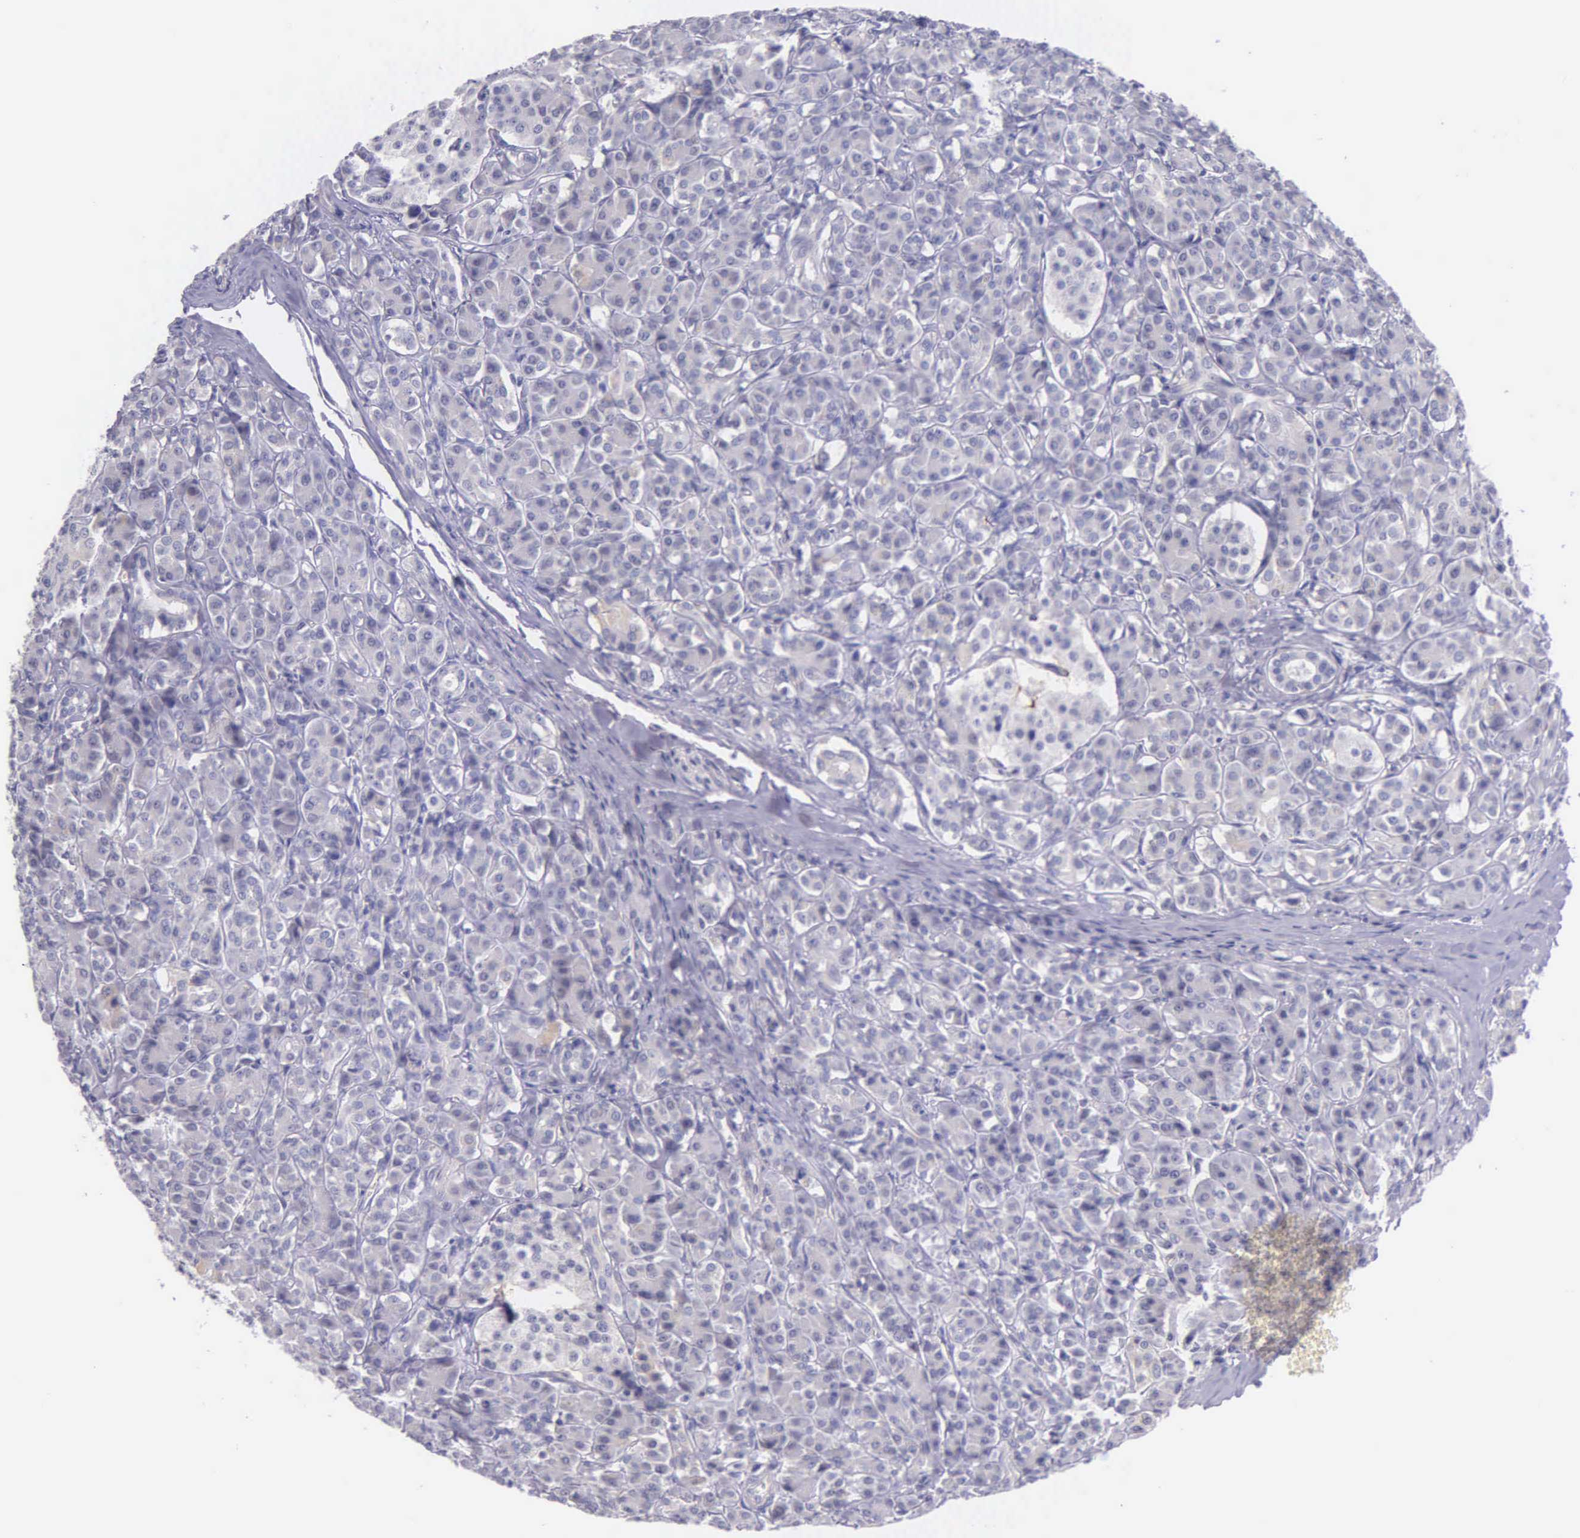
{"staining": {"intensity": "negative", "quantity": "none", "location": "none"}, "tissue": "pancreas", "cell_type": "Exocrine glandular cells", "image_type": "normal", "snomed": [{"axis": "morphology", "description": "Normal tissue, NOS"}, {"axis": "topography", "description": "Lymph node"}, {"axis": "topography", "description": "Pancreas"}], "caption": "Exocrine glandular cells show no significant expression in benign pancreas.", "gene": "THSD7A", "patient": {"sex": "male", "age": 59}}